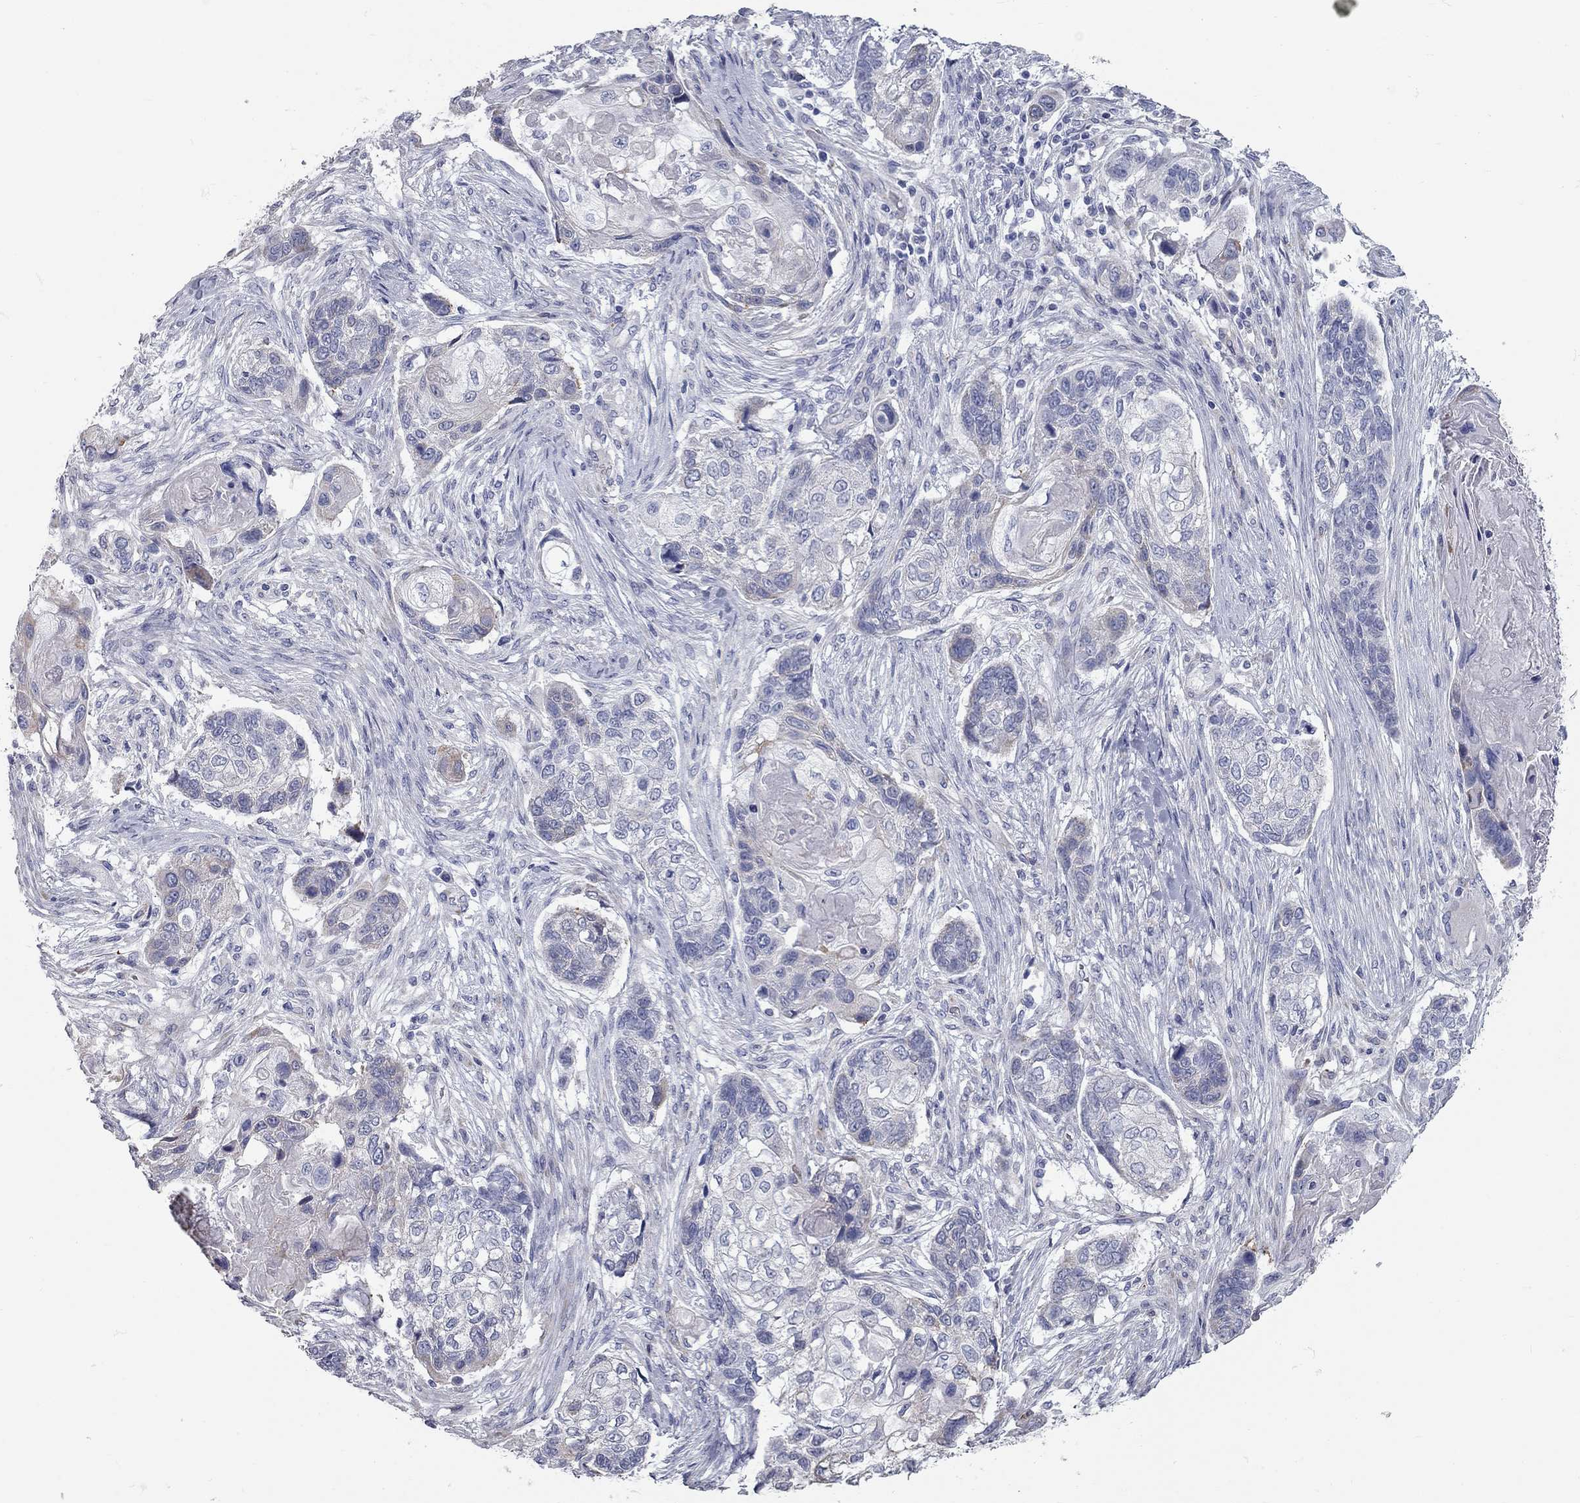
{"staining": {"intensity": "negative", "quantity": "none", "location": "none"}, "tissue": "lung cancer", "cell_type": "Tumor cells", "image_type": "cancer", "snomed": [{"axis": "morphology", "description": "Normal tissue, NOS"}, {"axis": "morphology", "description": "Squamous cell carcinoma, NOS"}, {"axis": "topography", "description": "Bronchus"}, {"axis": "topography", "description": "Lung"}], "caption": "This image is of lung cancer (squamous cell carcinoma) stained with immunohistochemistry to label a protein in brown with the nuclei are counter-stained blue. There is no positivity in tumor cells.", "gene": "XAGE2", "patient": {"sex": "male", "age": 69}}